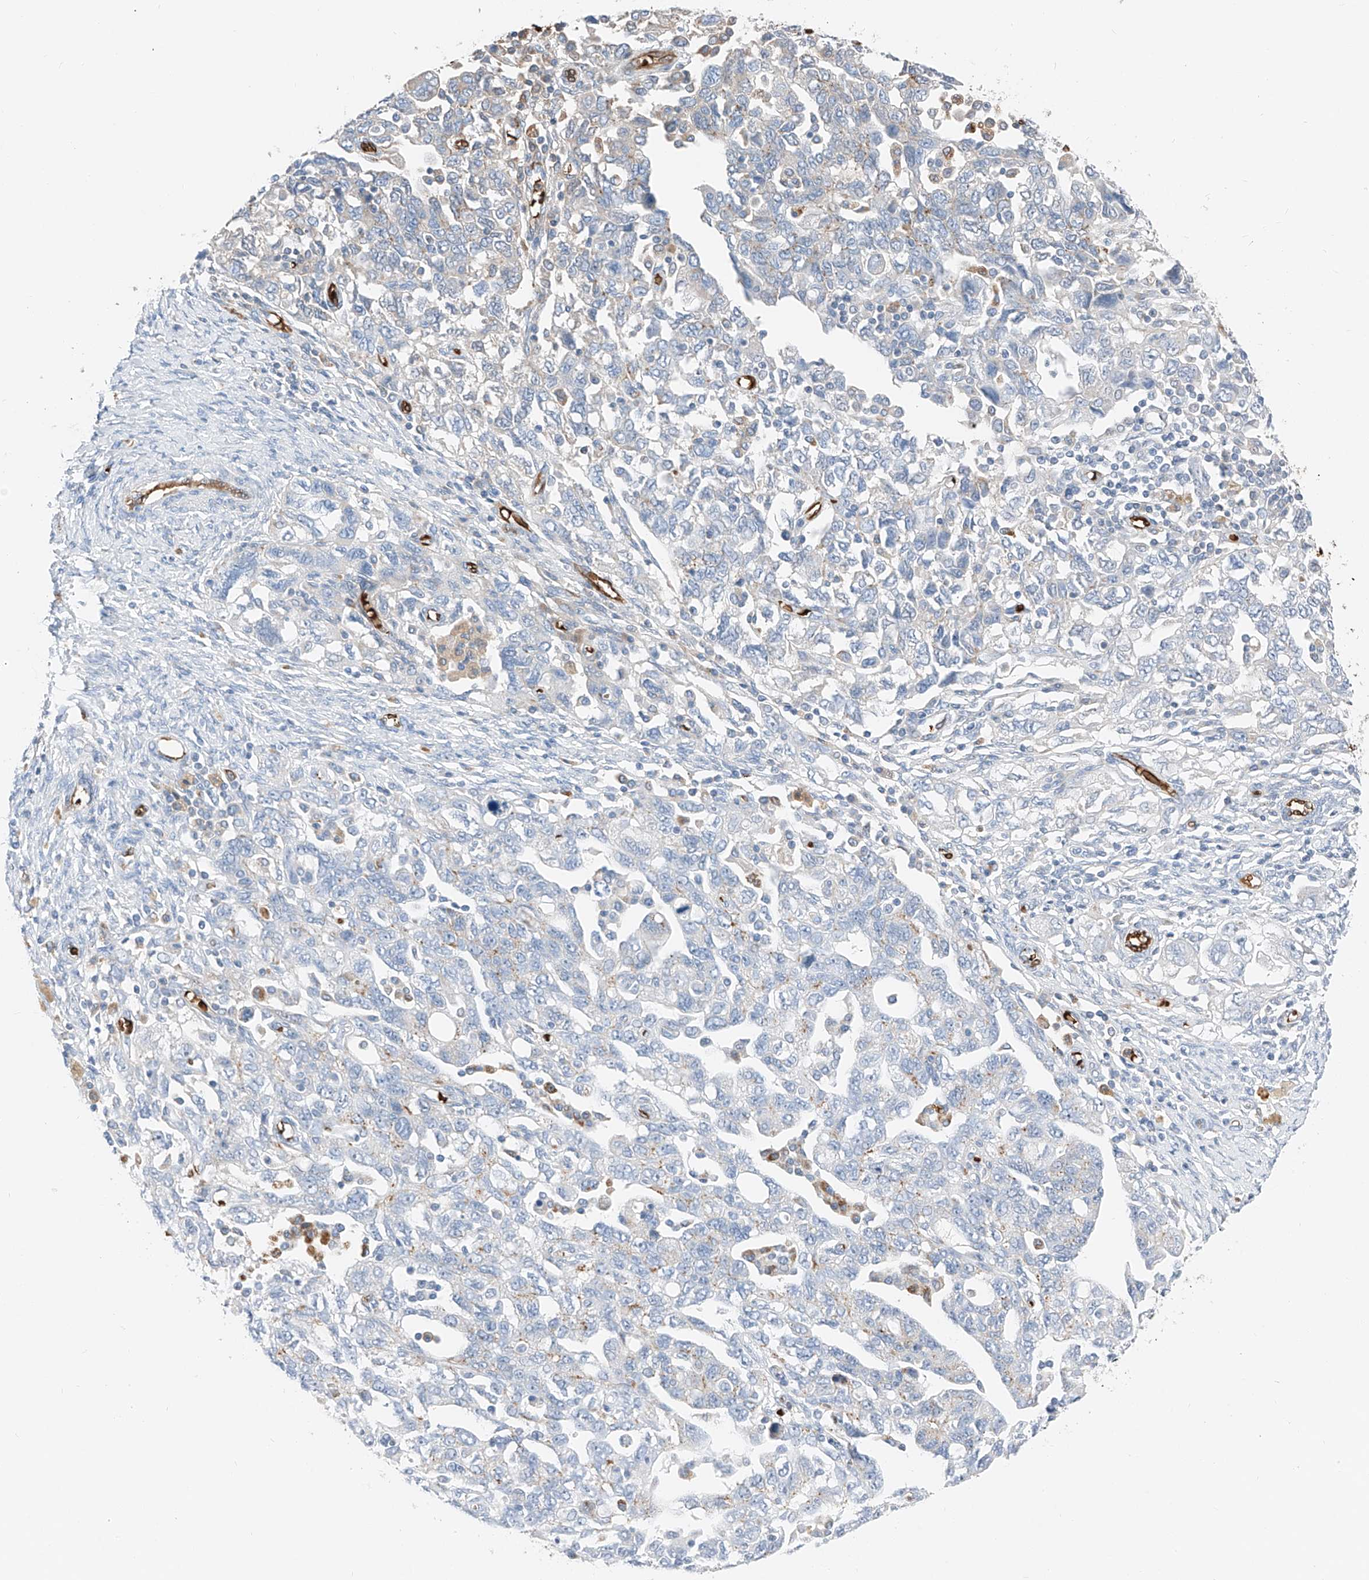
{"staining": {"intensity": "negative", "quantity": "none", "location": "none"}, "tissue": "ovarian cancer", "cell_type": "Tumor cells", "image_type": "cancer", "snomed": [{"axis": "morphology", "description": "Carcinoma, NOS"}, {"axis": "morphology", "description": "Cystadenocarcinoma, serous, NOS"}, {"axis": "topography", "description": "Ovary"}], "caption": "Tumor cells are negative for brown protein staining in carcinoma (ovarian).", "gene": "PRSS23", "patient": {"sex": "female", "age": 69}}